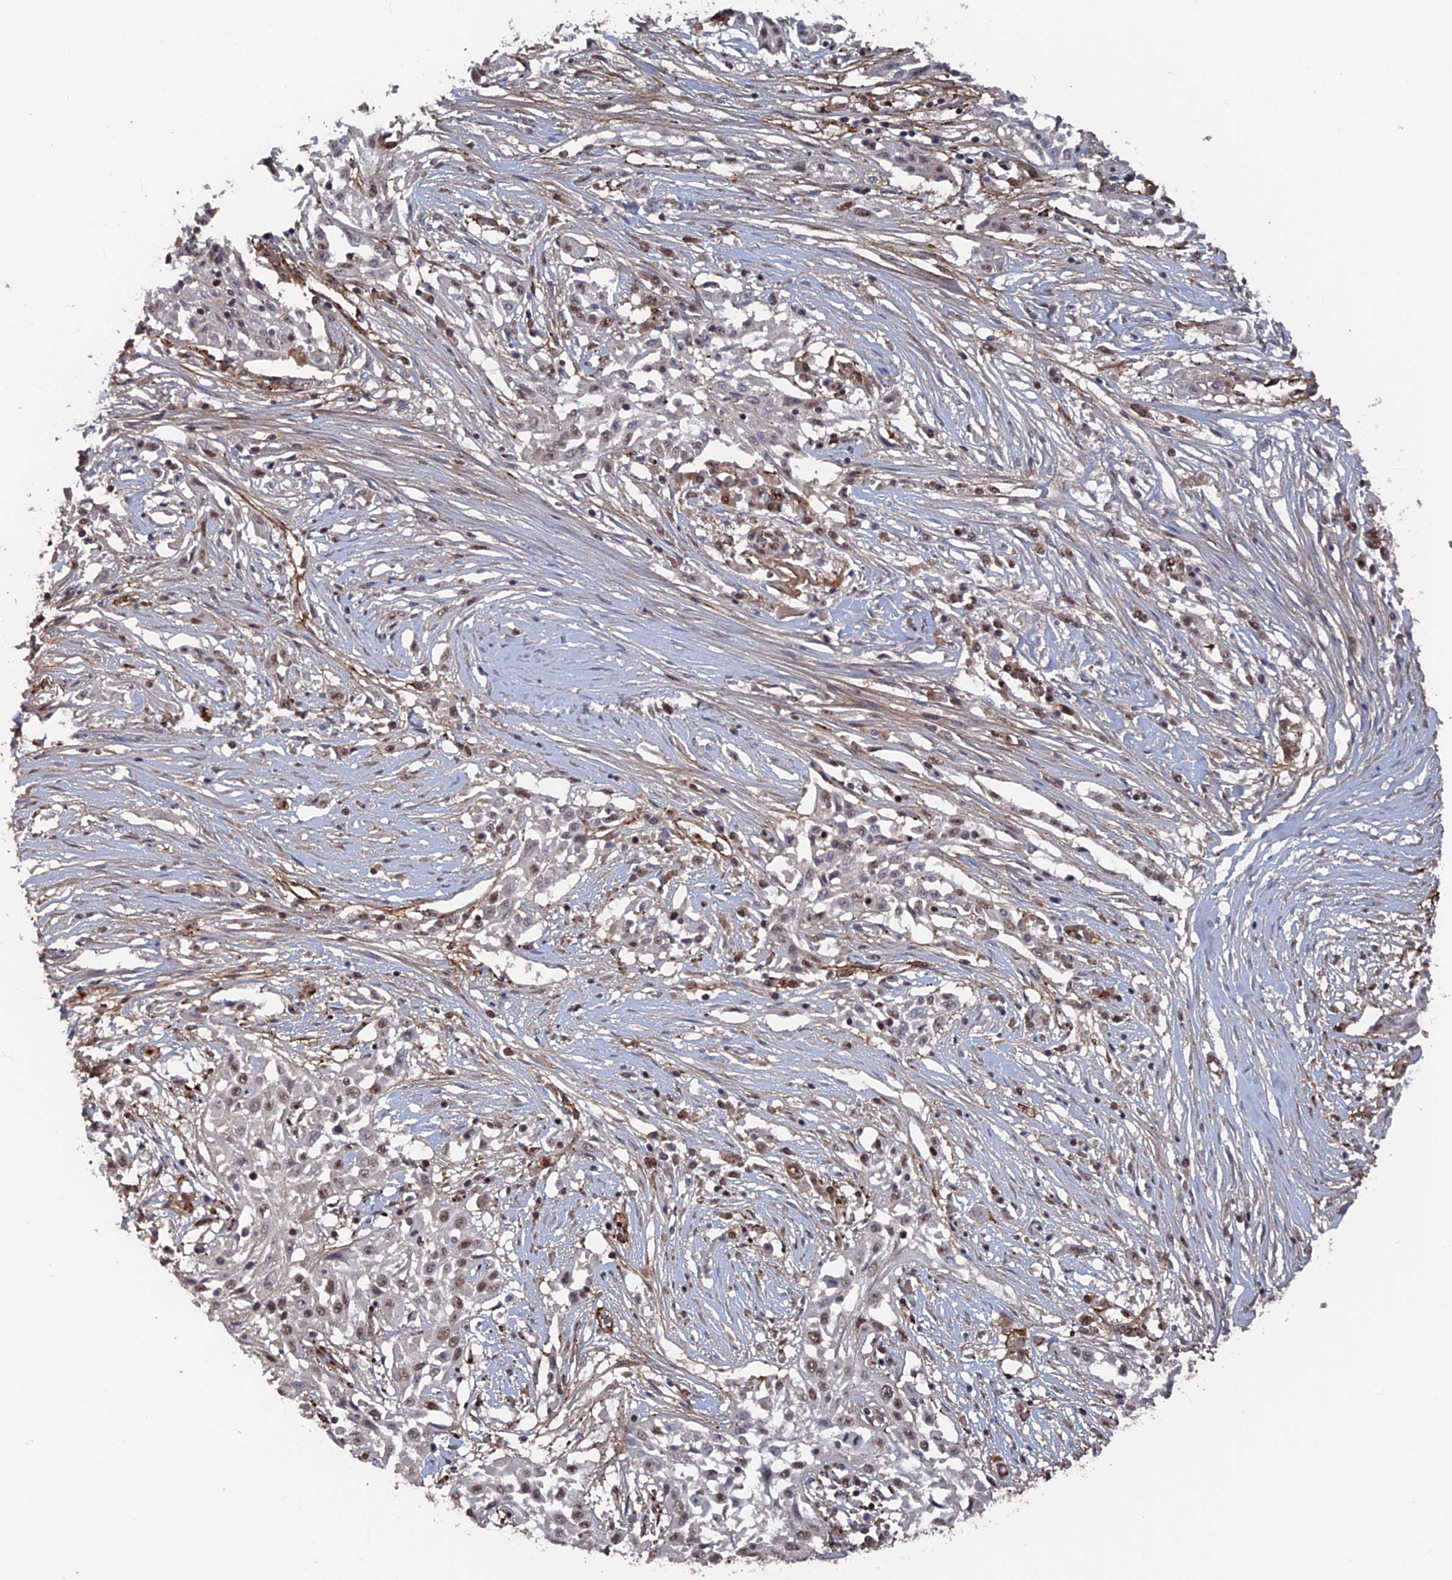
{"staining": {"intensity": "moderate", "quantity": "<25%", "location": "nuclear"}, "tissue": "skin cancer", "cell_type": "Tumor cells", "image_type": "cancer", "snomed": [{"axis": "morphology", "description": "Squamous cell carcinoma, NOS"}, {"axis": "morphology", "description": "Squamous cell carcinoma, metastatic, NOS"}, {"axis": "topography", "description": "Skin"}, {"axis": "topography", "description": "Lymph node"}], "caption": "Protein staining of metastatic squamous cell carcinoma (skin) tissue reveals moderate nuclear expression in about <25% of tumor cells.", "gene": "SH3D21", "patient": {"sex": "male", "age": 75}}